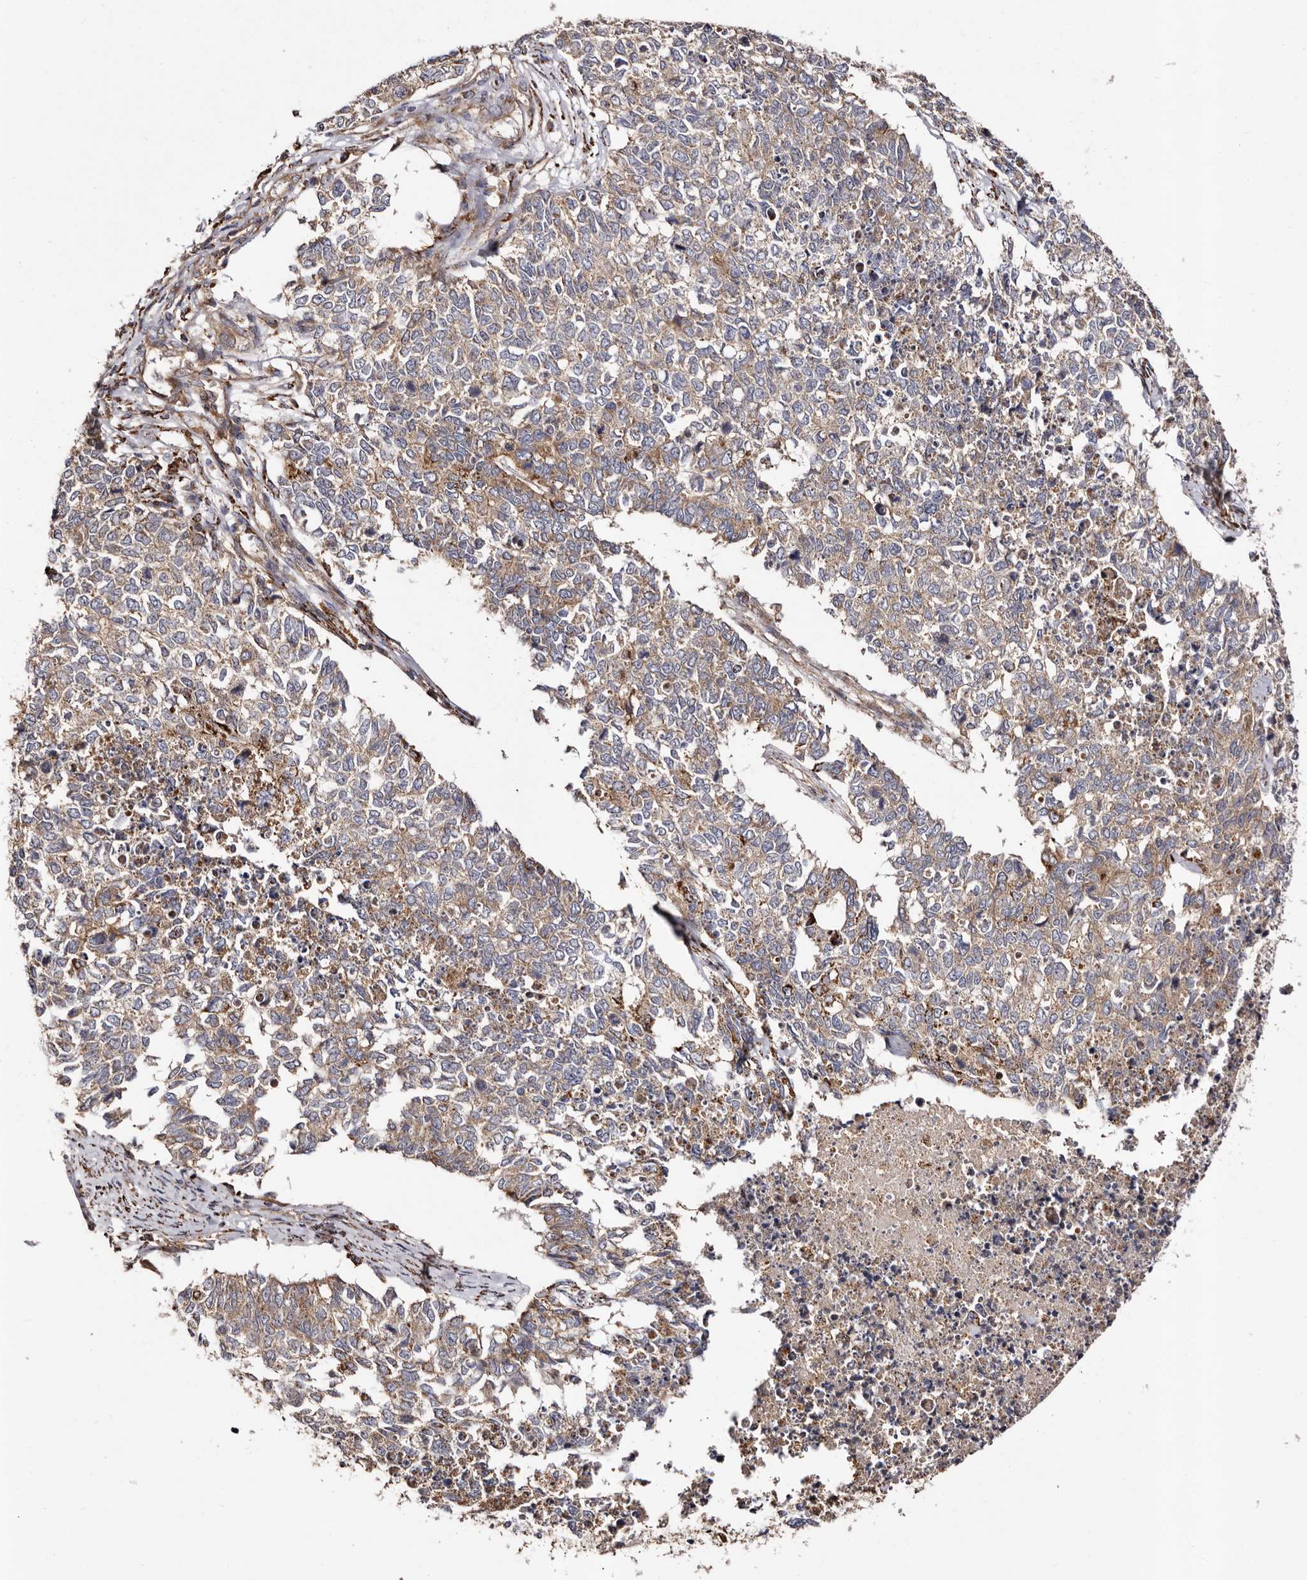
{"staining": {"intensity": "weak", "quantity": ">75%", "location": "cytoplasmic/membranous"}, "tissue": "cervical cancer", "cell_type": "Tumor cells", "image_type": "cancer", "snomed": [{"axis": "morphology", "description": "Squamous cell carcinoma, NOS"}, {"axis": "topography", "description": "Cervix"}], "caption": "Brown immunohistochemical staining in cervical squamous cell carcinoma displays weak cytoplasmic/membranous positivity in about >75% of tumor cells.", "gene": "LUZP1", "patient": {"sex": "female", "age": 63}}